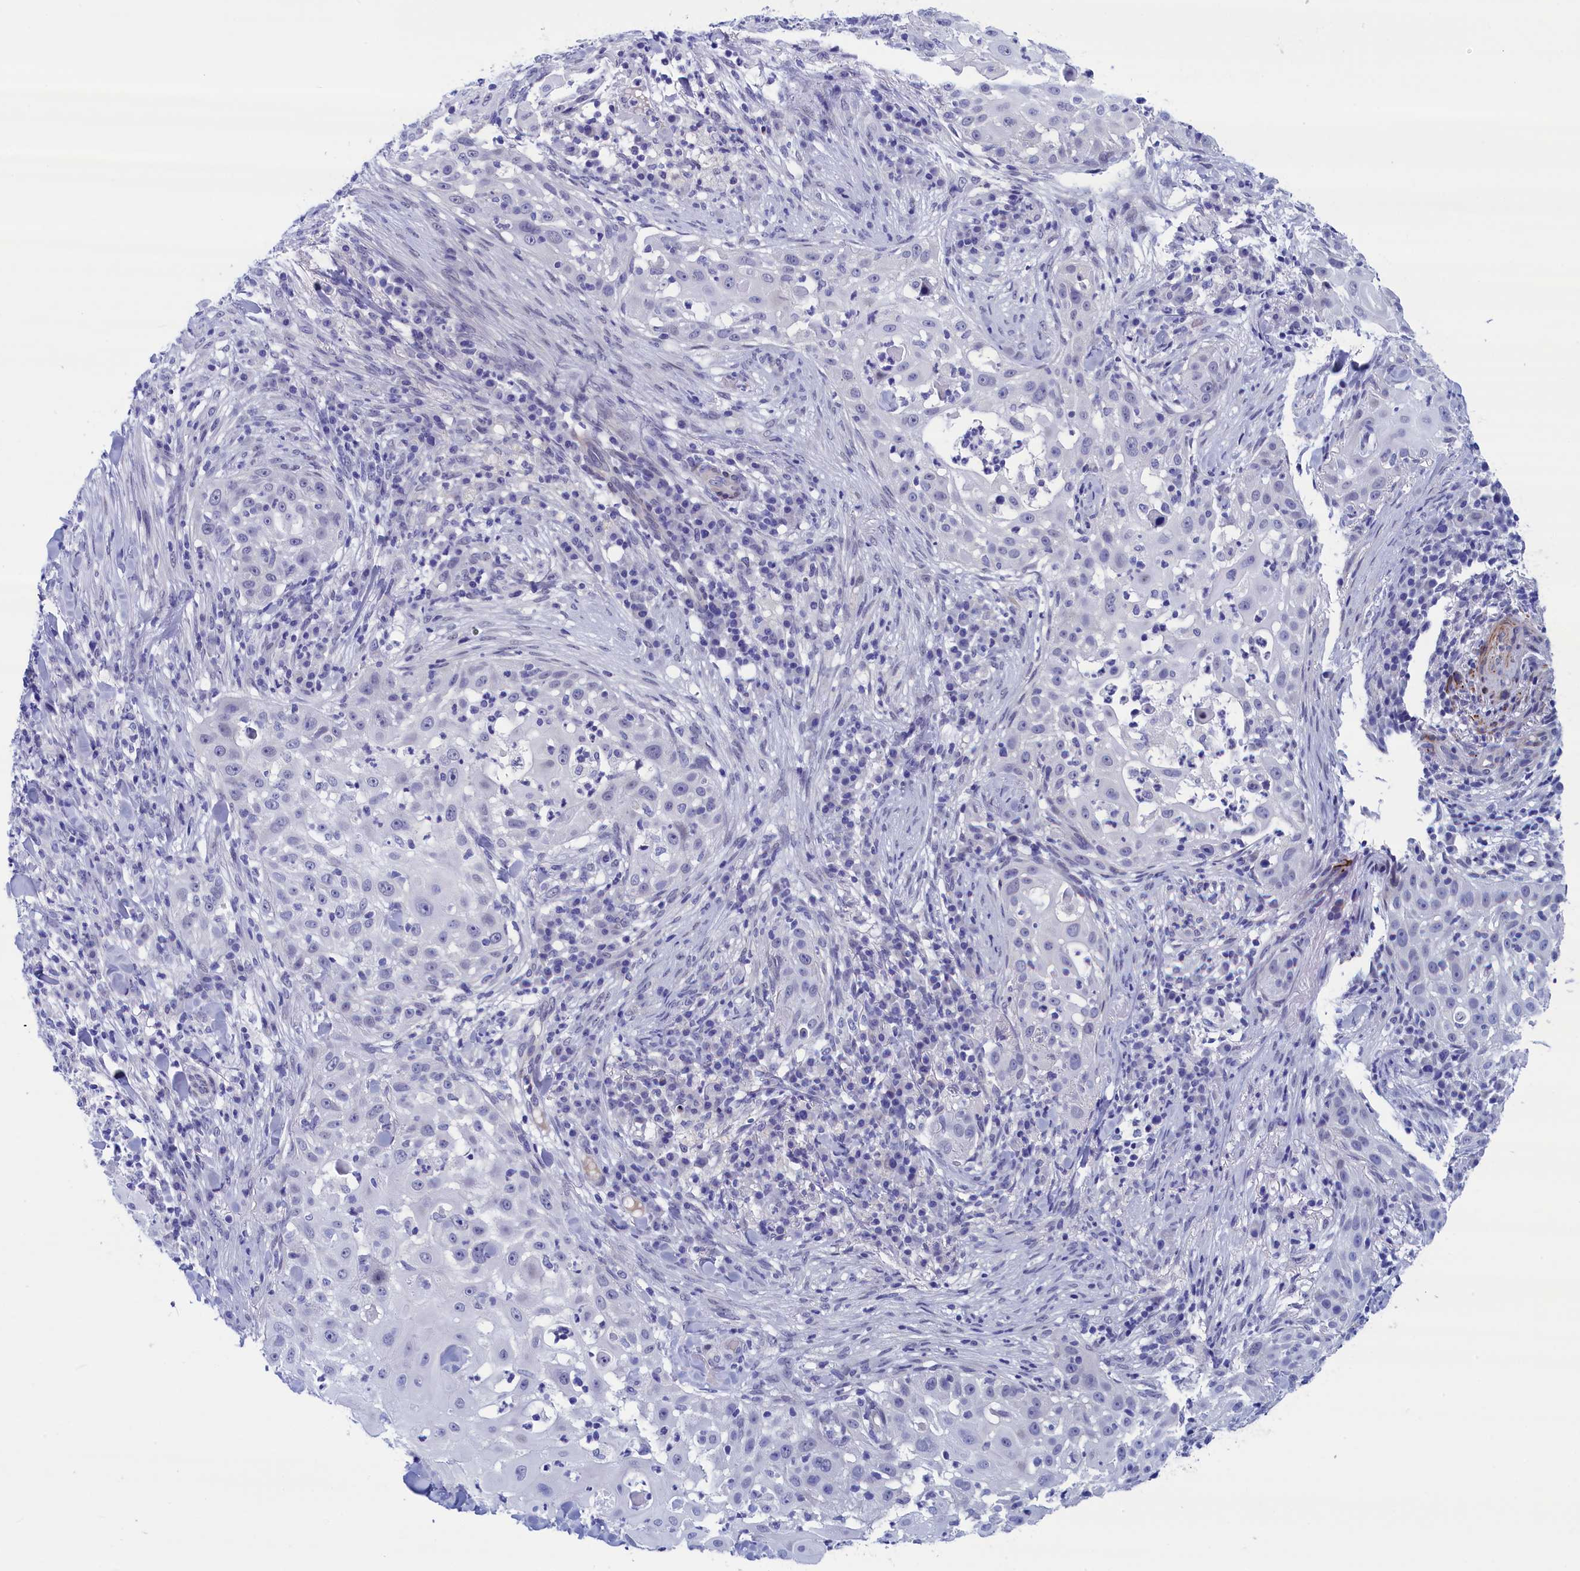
{"staining": {"intensity": "negative", "quantity": "none", "location": "none"}, "tissue": "skin cancer", "cell_type": "Tumor cells", "image_type": "cancer", "snomed": [{"axis": "morphology", "description": "Squamous cell carcinoma, NOS"}, {"axis": "topography", "description": "Skin"}], "caption": "A photomicrograph of human skin cancer (squamous cell carcinoma) is negative for staining in tumor cells. (DAB IHC visualized using brightfield microscopy, high magnification).", "gene": "WDR83", "patient": {"sex": "female", "age": 44}}